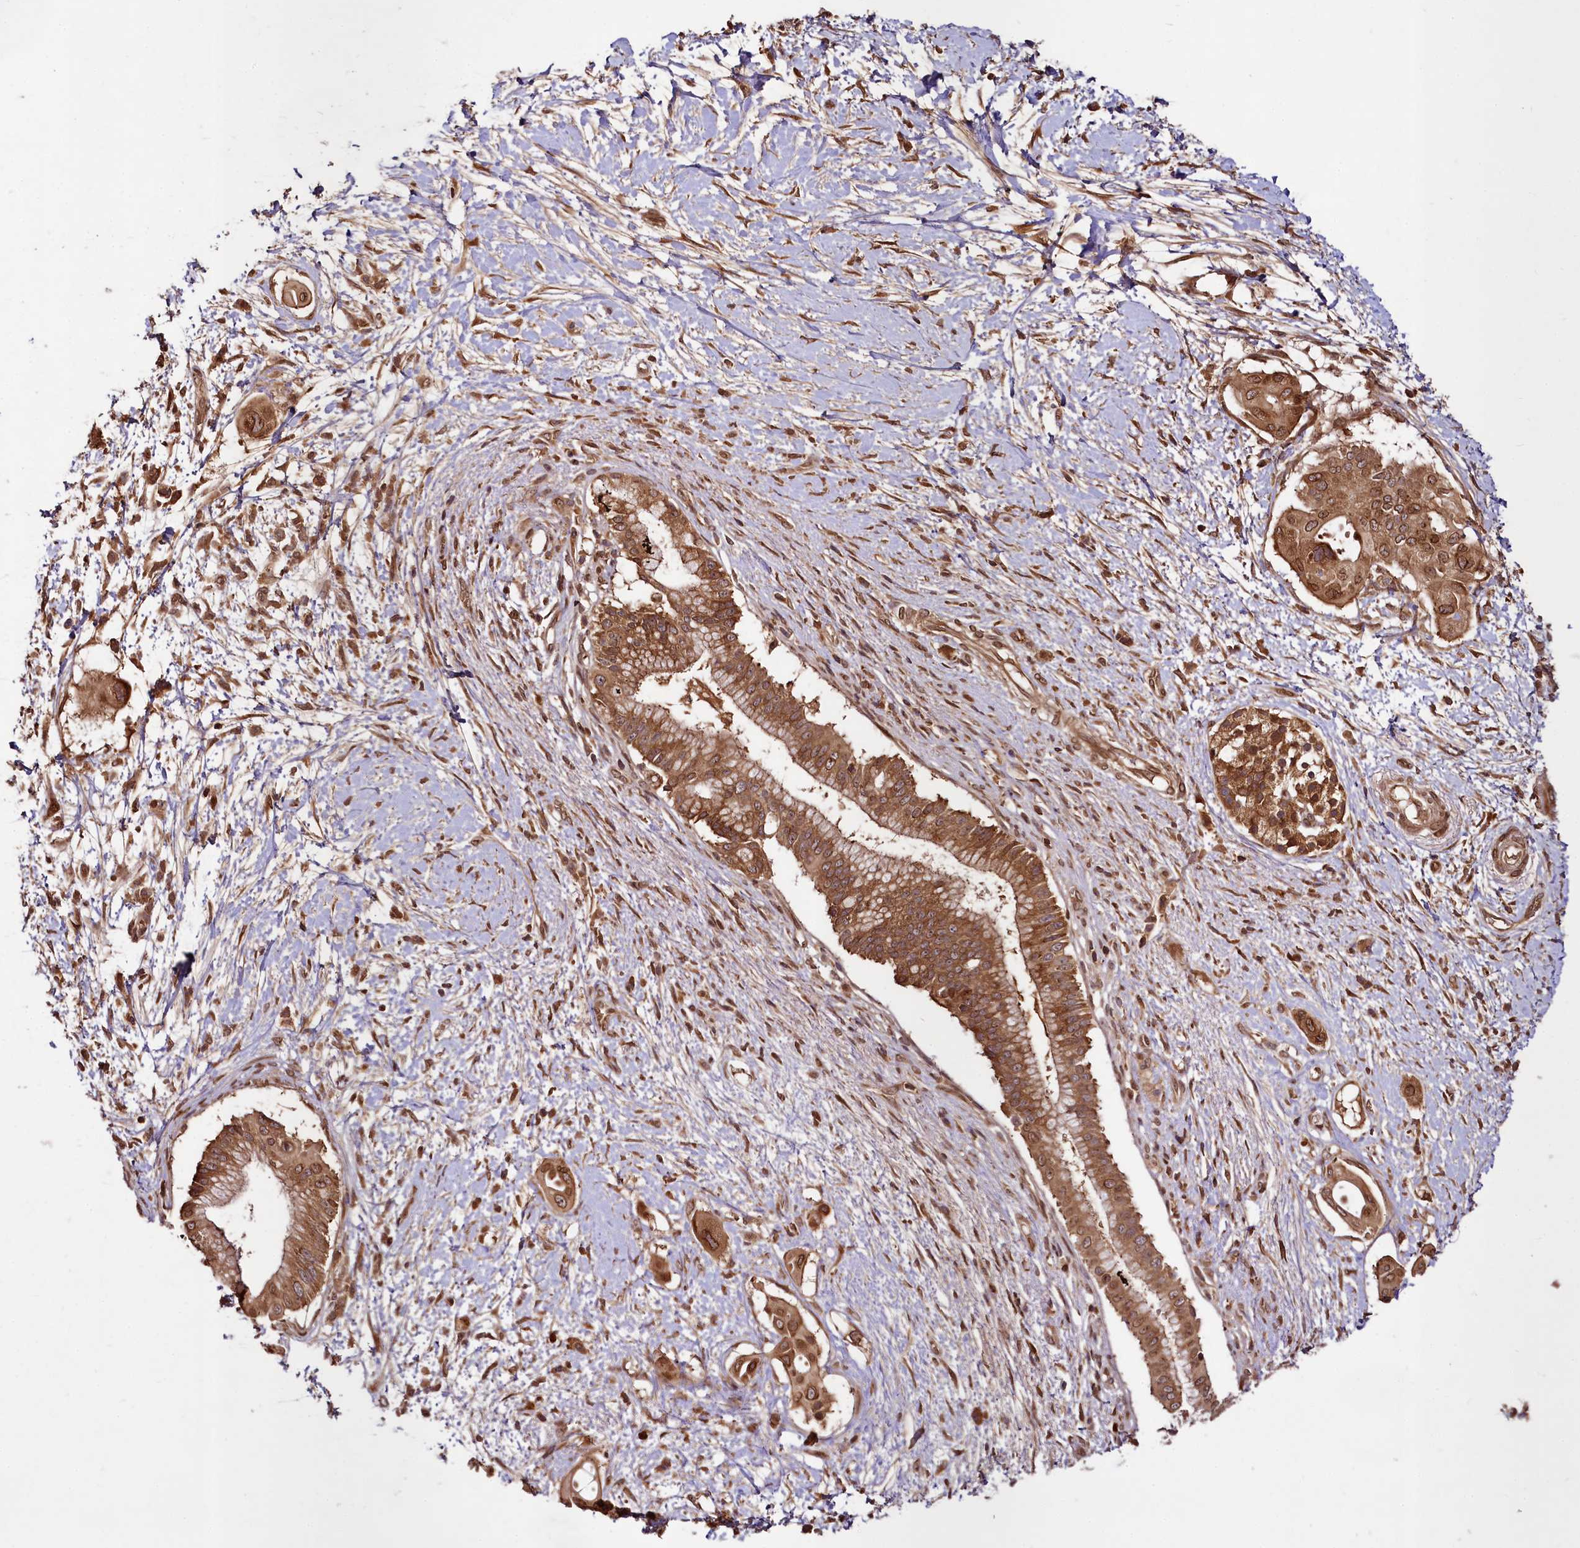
{"staining": {"intensity": "strong", "quantity": ">75%", "location": "cytoplasmic/membranous,nuclear"}, "tissue": "pancreatic cancer", "cell_type": "Tumor cells", "image_type": "cancer", "snomed": [{"axis": "morphology", "description": "Adenocarcinoma, NOS"}, {"axis": "topography", "description": "Pancreas"}], "caption": "A histopathology image of adenocarcinoma (pancreatic) stained for a protein reveals strong cytoplasmic/membranous and nuclear brown staining in tumor cells. The protein is shown in brown color, while the nuclei are stained blue.", "gene": "DCP1B", "patient": {"sex": "male", "age": 68}}